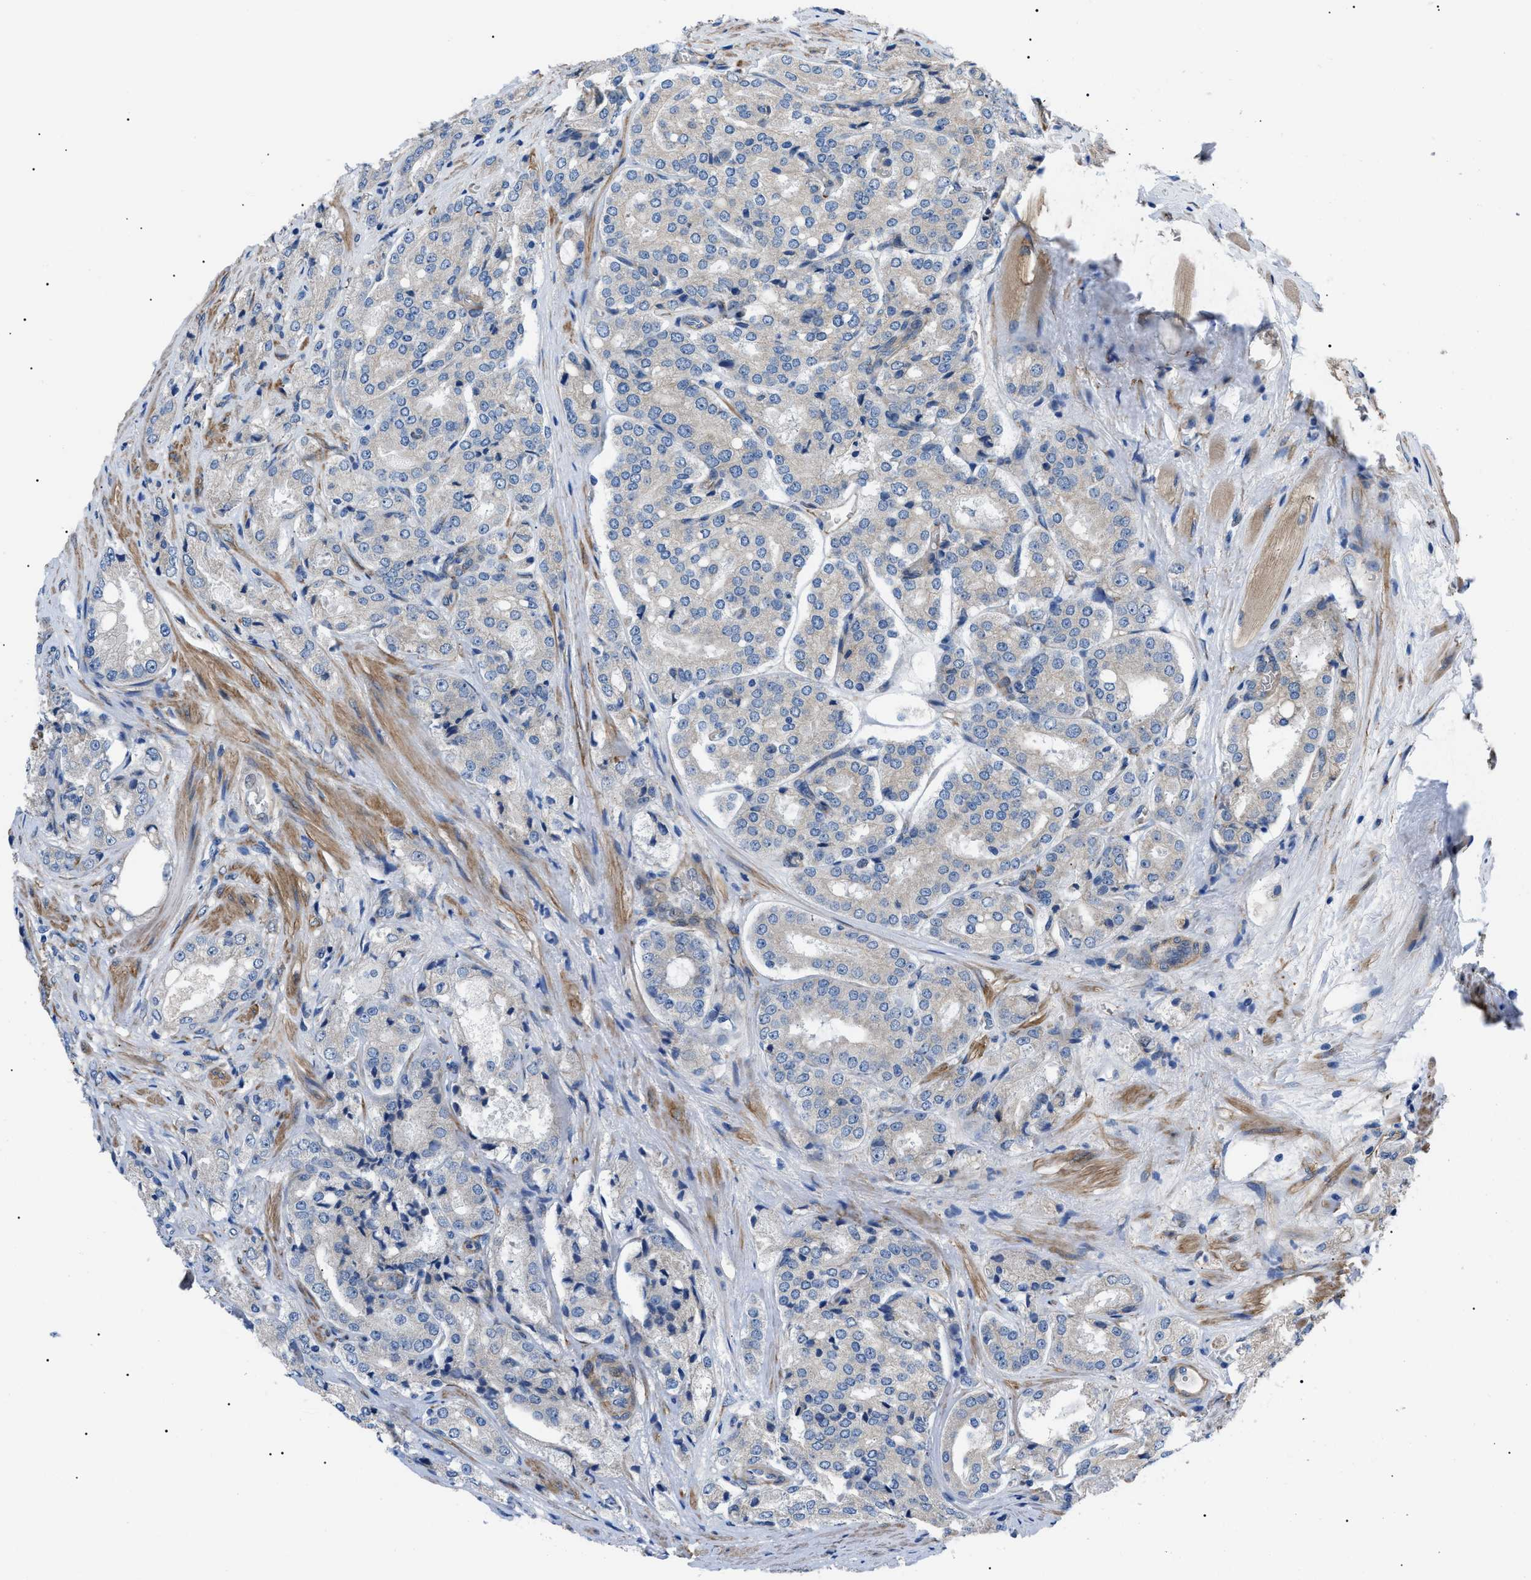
{"staining": {"intensity": "negative", "quantity": "none", "location": "none"}, "tissue": "prostate cancer", "cell_type": "Tumor cells", "image_type": "cancer", "snomed": [{"axis": "morphology", "description": "Adenocarcinoma, High grade"}, {"axis": "topography", "description": "Prostate"}], "caption": "Prostate high-grade adenocarcinoma stained for a protein using immunohistochemistry (IHC) reveals no positivity tumor cells.", "gene": "MYO10", "patient": {"sex": "male", "age": 65}}